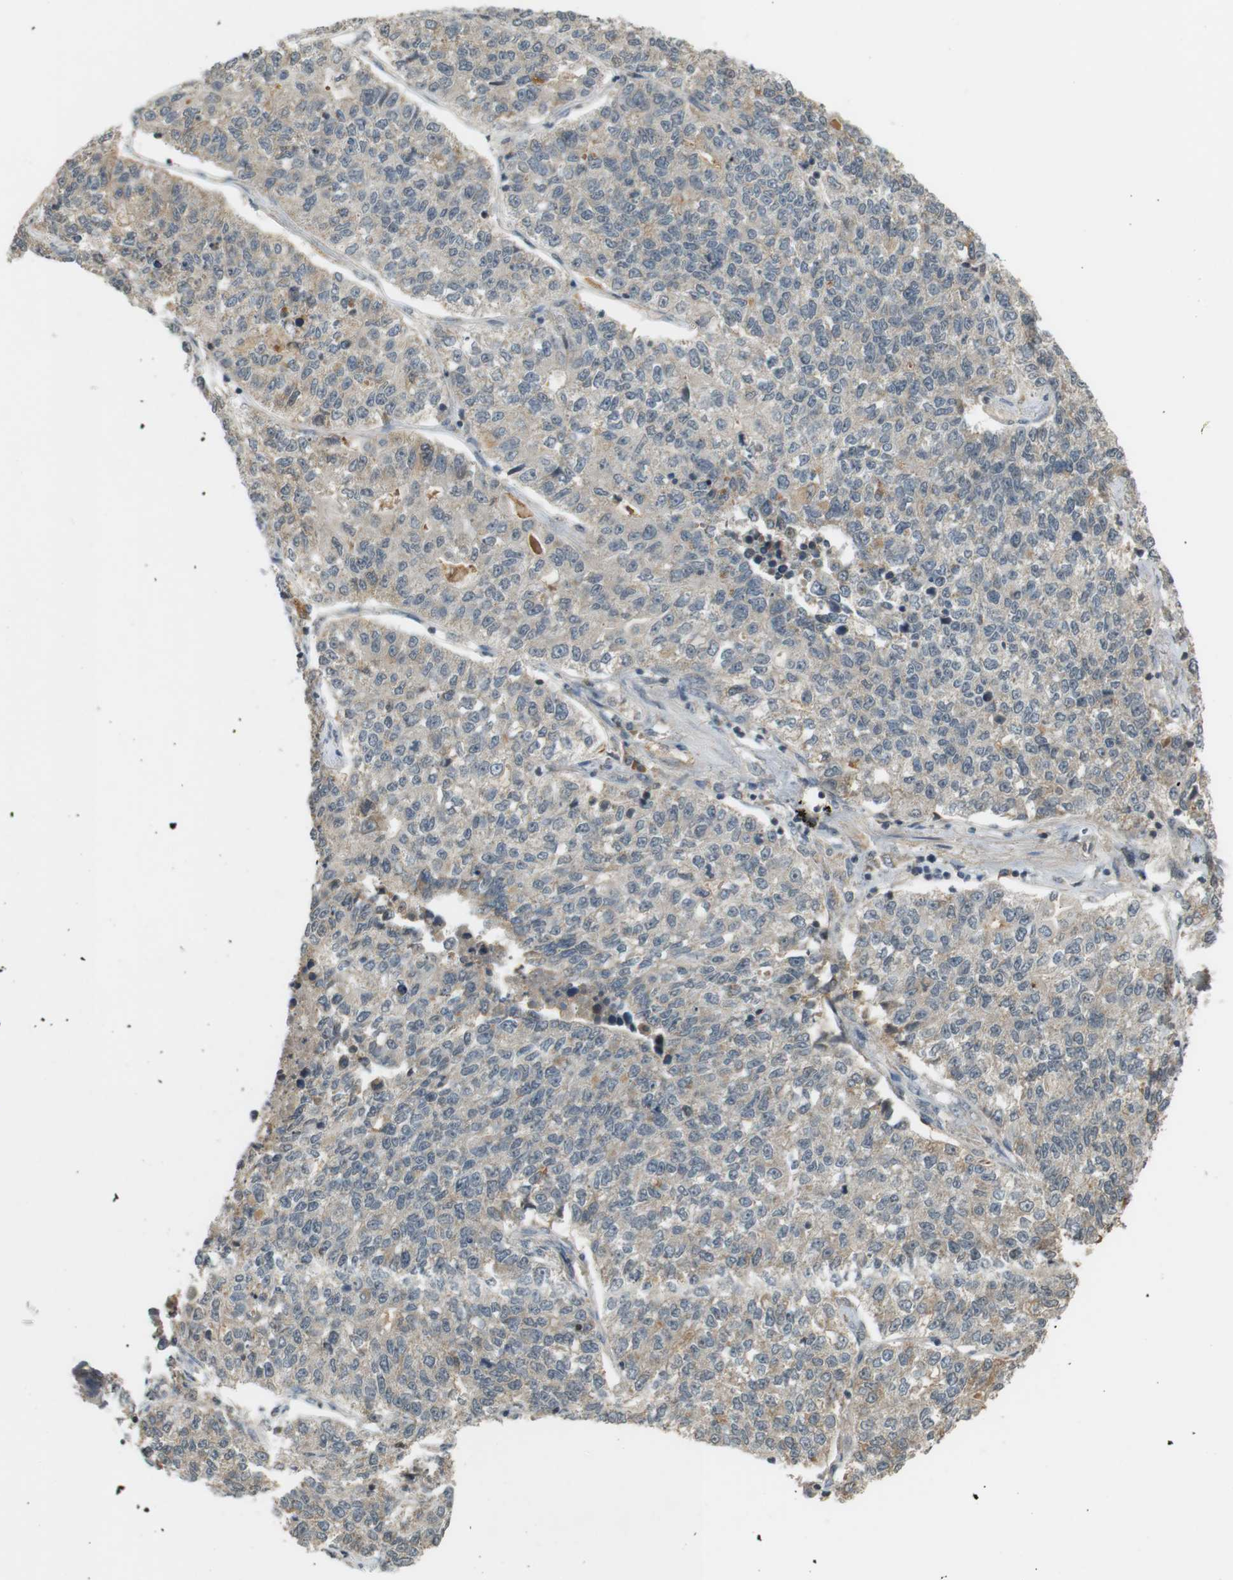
{"staining": {"intensity": "weak", "quantity": "25%-75%", "location": "cytoplasmic/membranous"}, "tissue": "lung cancer", "cell_type": "Tumor cells", "image_type": "cancer", "snomed": [{"axis": "morphology", "description": "Adenocarcinoma, NOS"}, {"axis": "topography", "description": "Lung"}], "caption": "The histopathology image exhibits a brown stain indicating the presence of a protein in the cytoplasmic/membranous of tumor cells in adenocarcinoma (lung). The staining was performed using DAB (3,3'-diaminobenzidine) to visualize the protein expression in brown, while the nuclei were stained in blue with hematoxylin (Magnification: 20x).", "gene": "SRR", "patient": {"sex": "male", "age": 49}}